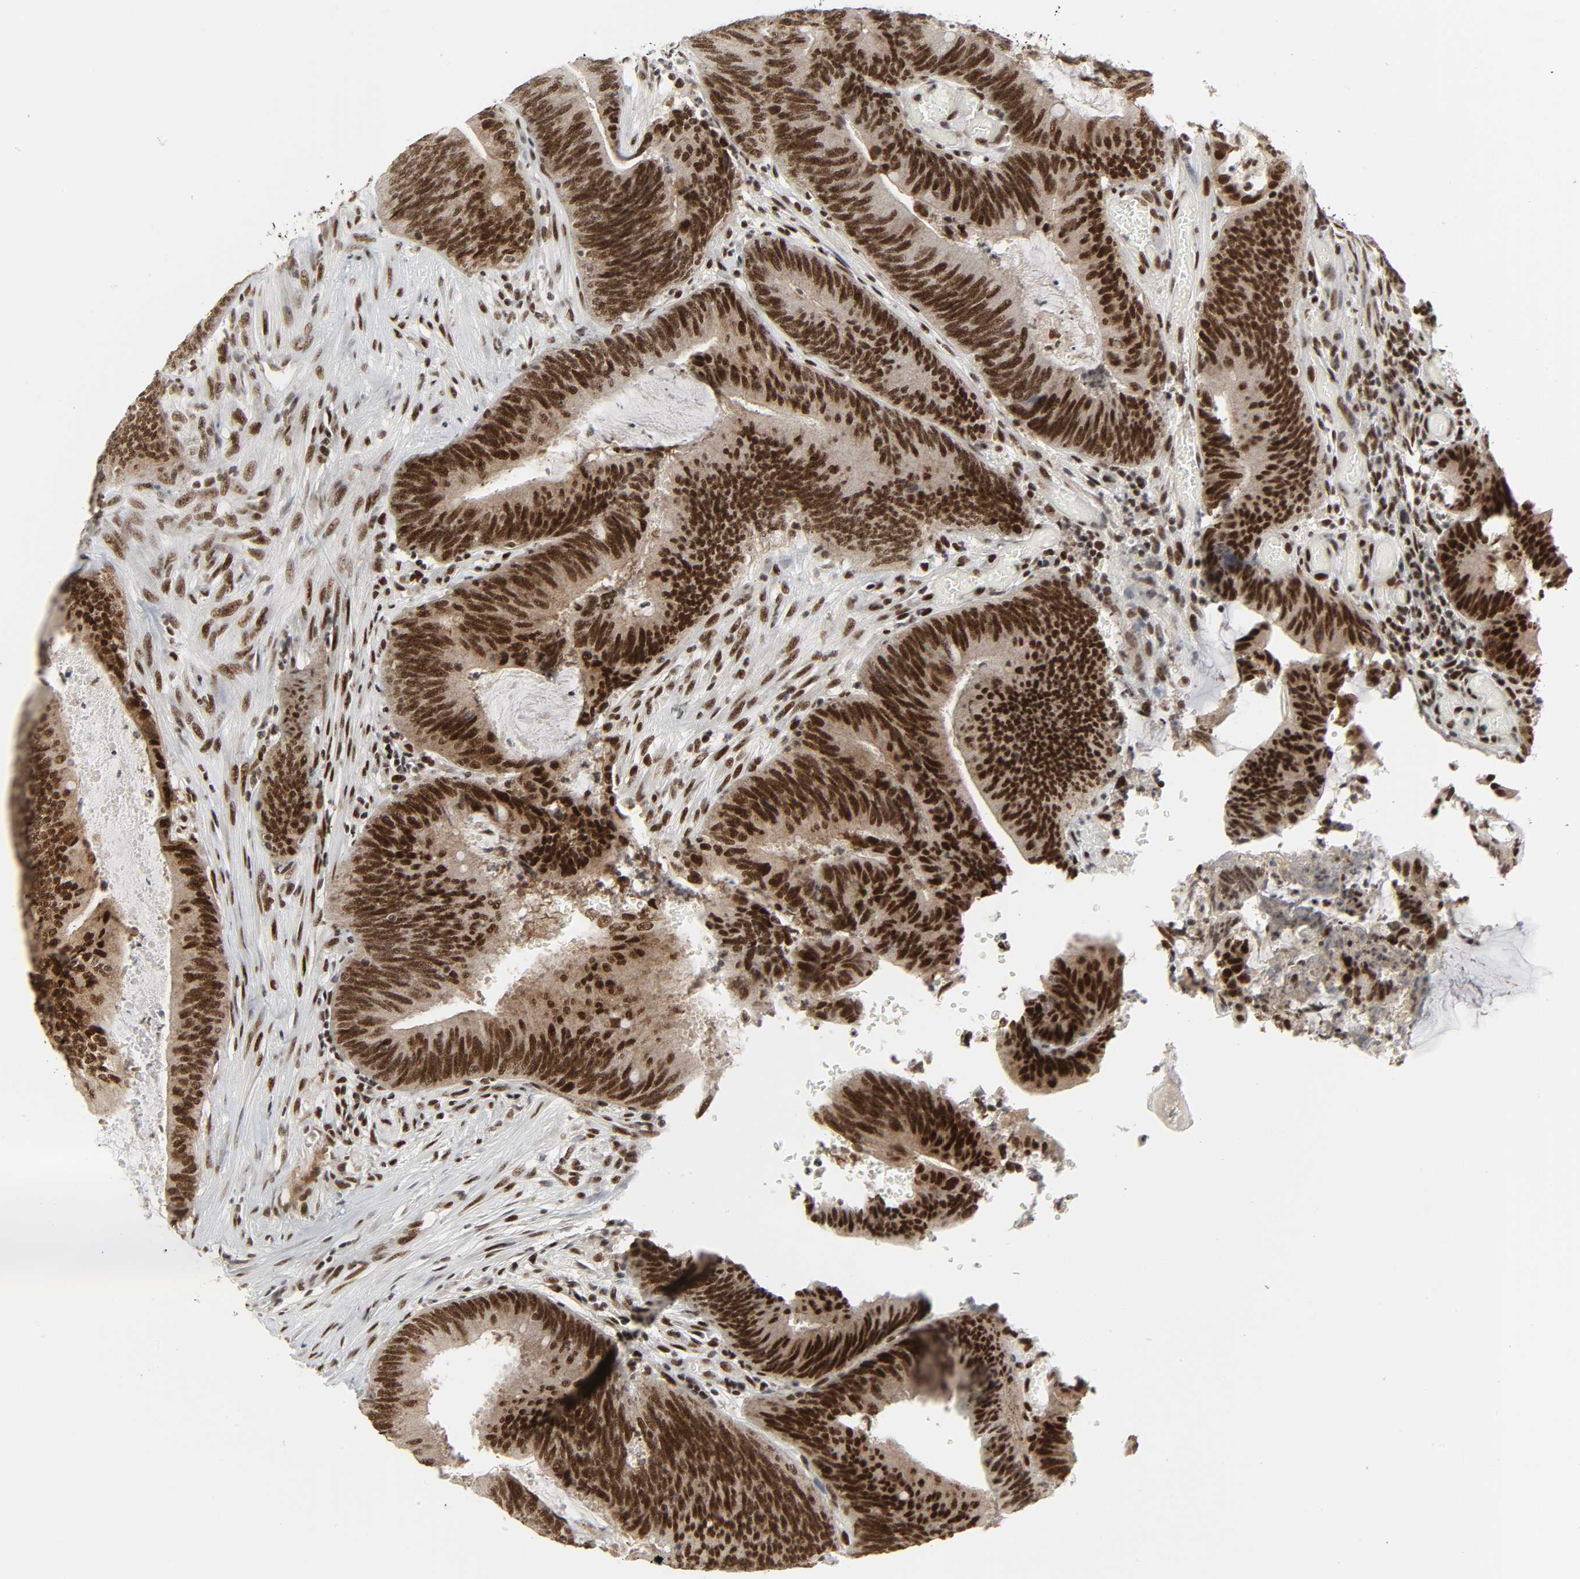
{"staining": {"intensity": "strong", "quantity": ">75%", "location": "nuclear"}, "tissue": "colorectal cancer", "cell_type": "Tumor cells", "image_type": "cancer", "snomed": [{"axis": "morphology", "description": "Adenocarcinoma, NOS"}, {"axis": "topography", "description": "Rectum"}], "caption": "Protein expression analysis of human colorectal cancer (adenocarcinoma) reveals strong nuclear positivity in approximately >75% of tumor cells. Immunohistochemistry (ihc) stains the protein of interest in brown and the nuclei are stained blue.", "gene": "CDK7", "patient": {"sex": "female", "age": 66}}